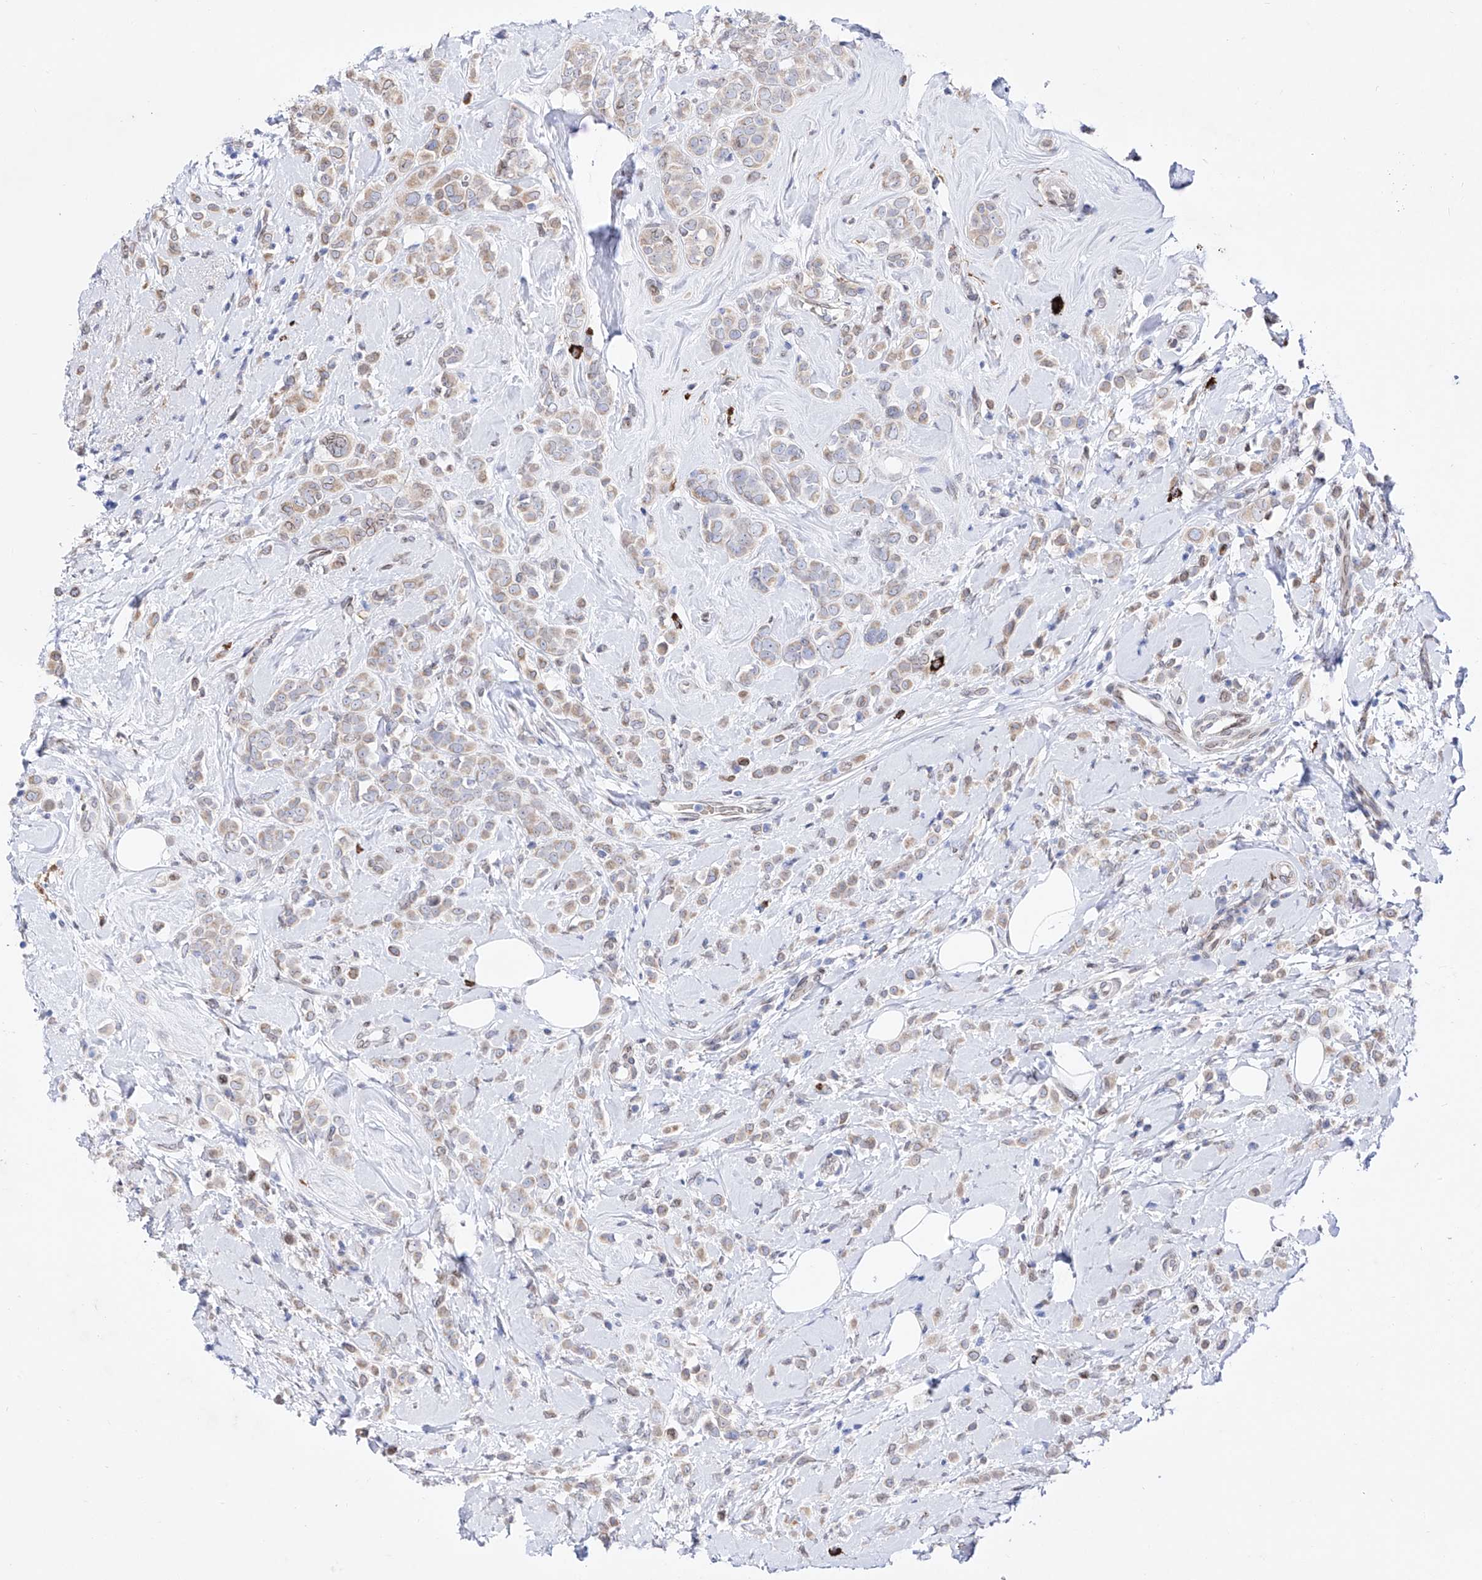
{"staining": {"intensity": "weak", "quantity": "<25%", "location": "cytoplasmic/membranous"}, "tissue": "breast cancer", "cell_type": "Tumor cells", "image_type": "cancer", "snomed": [{"axis": "morphology", "description": "Lobular carcinoma"}, {"axis": "topography", "description": "Breast"}], "caption": "DAB (3,3'-diaminobenzidine) immunohistochemical staining of breast cancer demonstrates no significant expression in tumor cells.", "gene": "LCLAT1", "patient": {"sex": "female", "age": 47}}